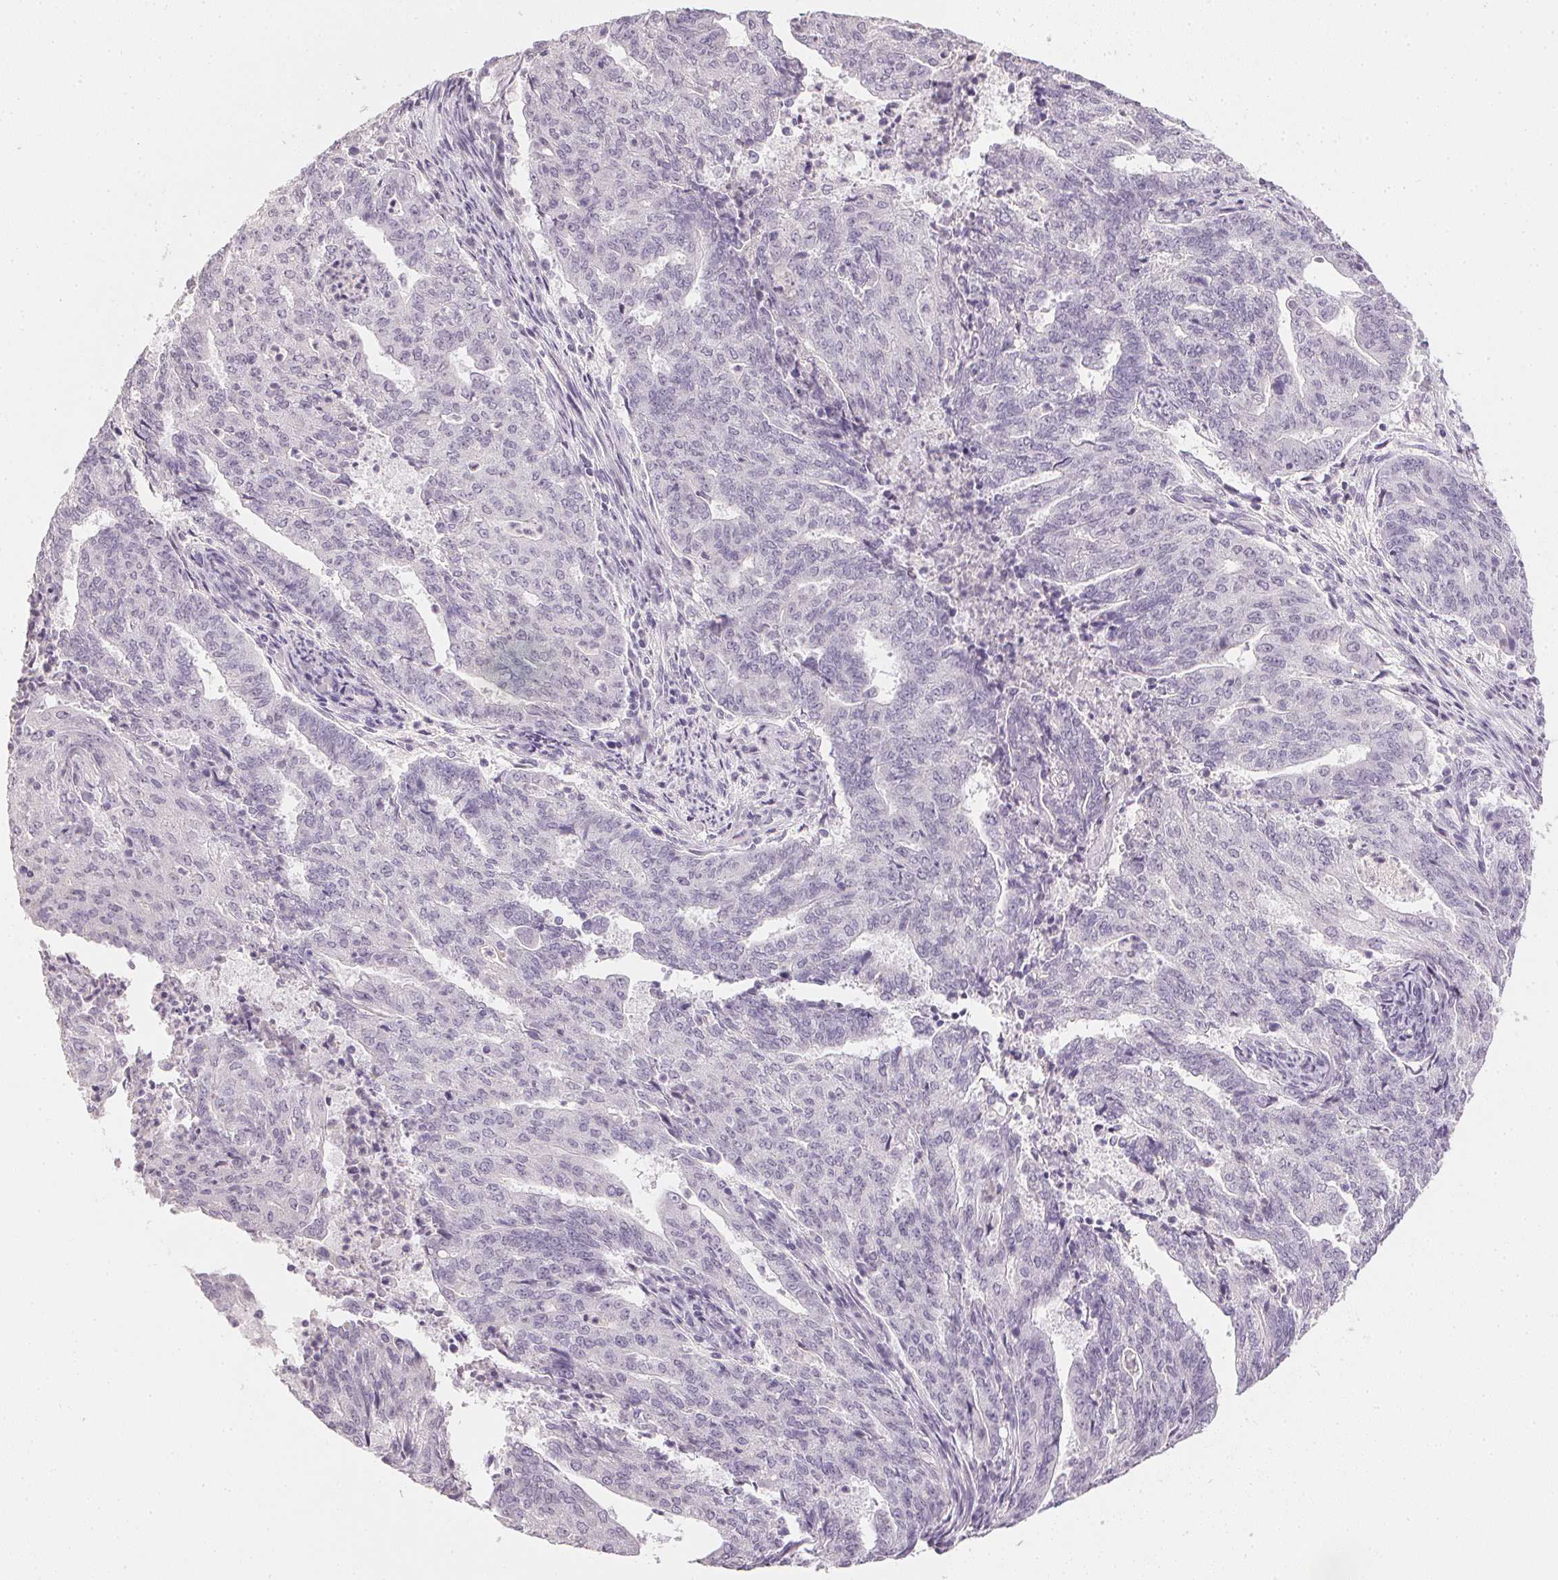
{"staining": {"intensity": "negative", "quantity": "none", "location": "none"}, "tissue": "endometrial cancer", "cell_type": "Tumor cells", "image_type": "cancer", "snomed": [{"axis": "morphology", "description": "Adenocarcinoma, NOS"}, {"axis": "topography", "description": "Endometrium"}], "caption": "Immunohistochemical staining of endometrial adenocarcinoma shows no significant positivity in tumor cells.", "gene": "PPY", "patient": {"sex": "female", "age": 82}}